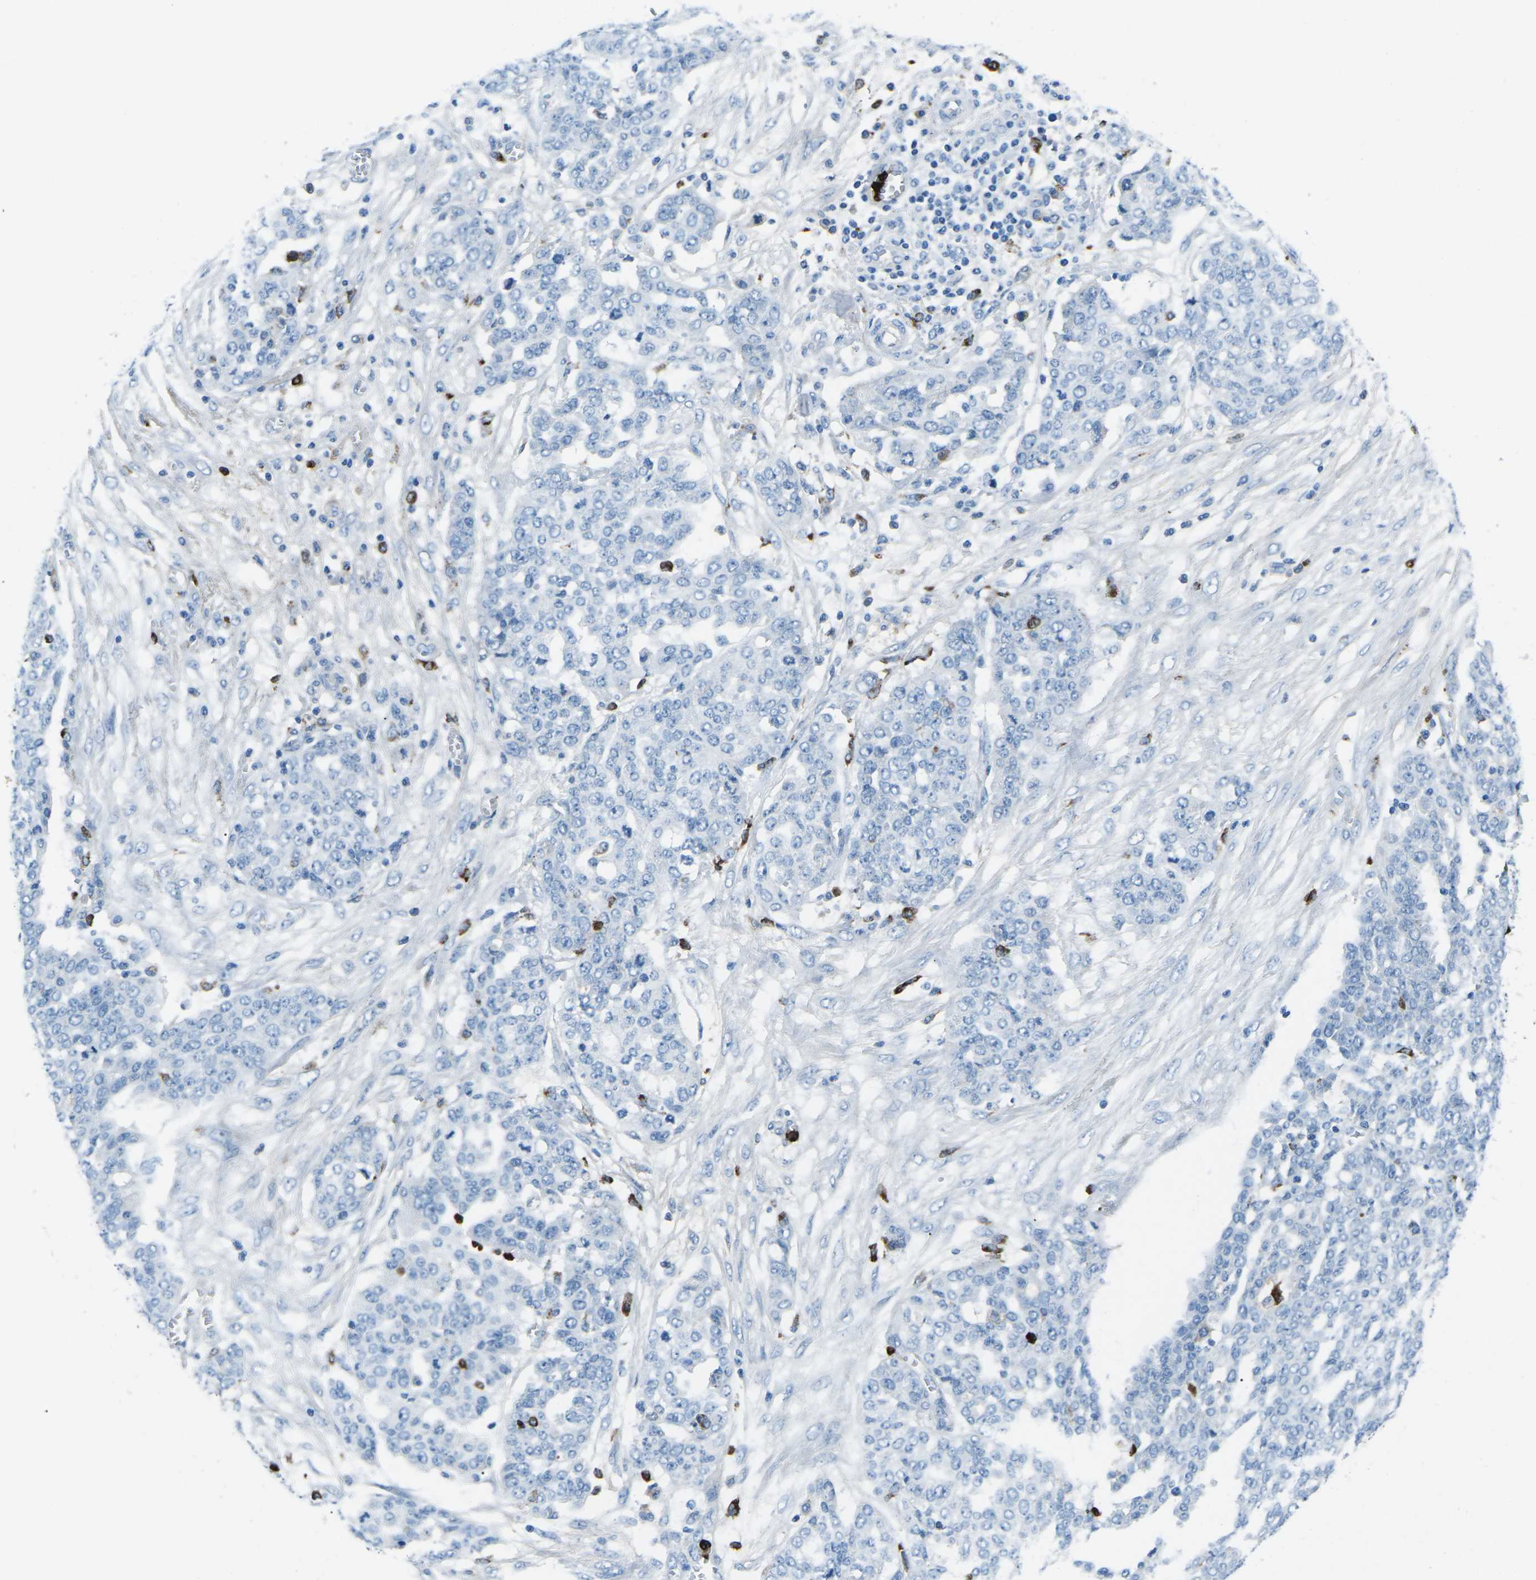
{"staining": {"intensity": "negative", "quantity": "none", "location": "none"}, "tissue": "ovarian cancer", "cell_type": "Tumor cells", "image_type": "cancer", "snomed": [{"axis": "morphology", "description": "Cystadenocarcinoma, serous, NOS"}, {"axis": "topography", "description": "Soft tissue"}, {"axis": "topography", "description": "Ovary"}], "caption": "Immunohistochemistry (IHC) image of ovarian cancer stained for a protein (brown), which shows no expression in tumor cells.", "gene": "FCN1", "patient": {"sex": "female", "age": 57}}